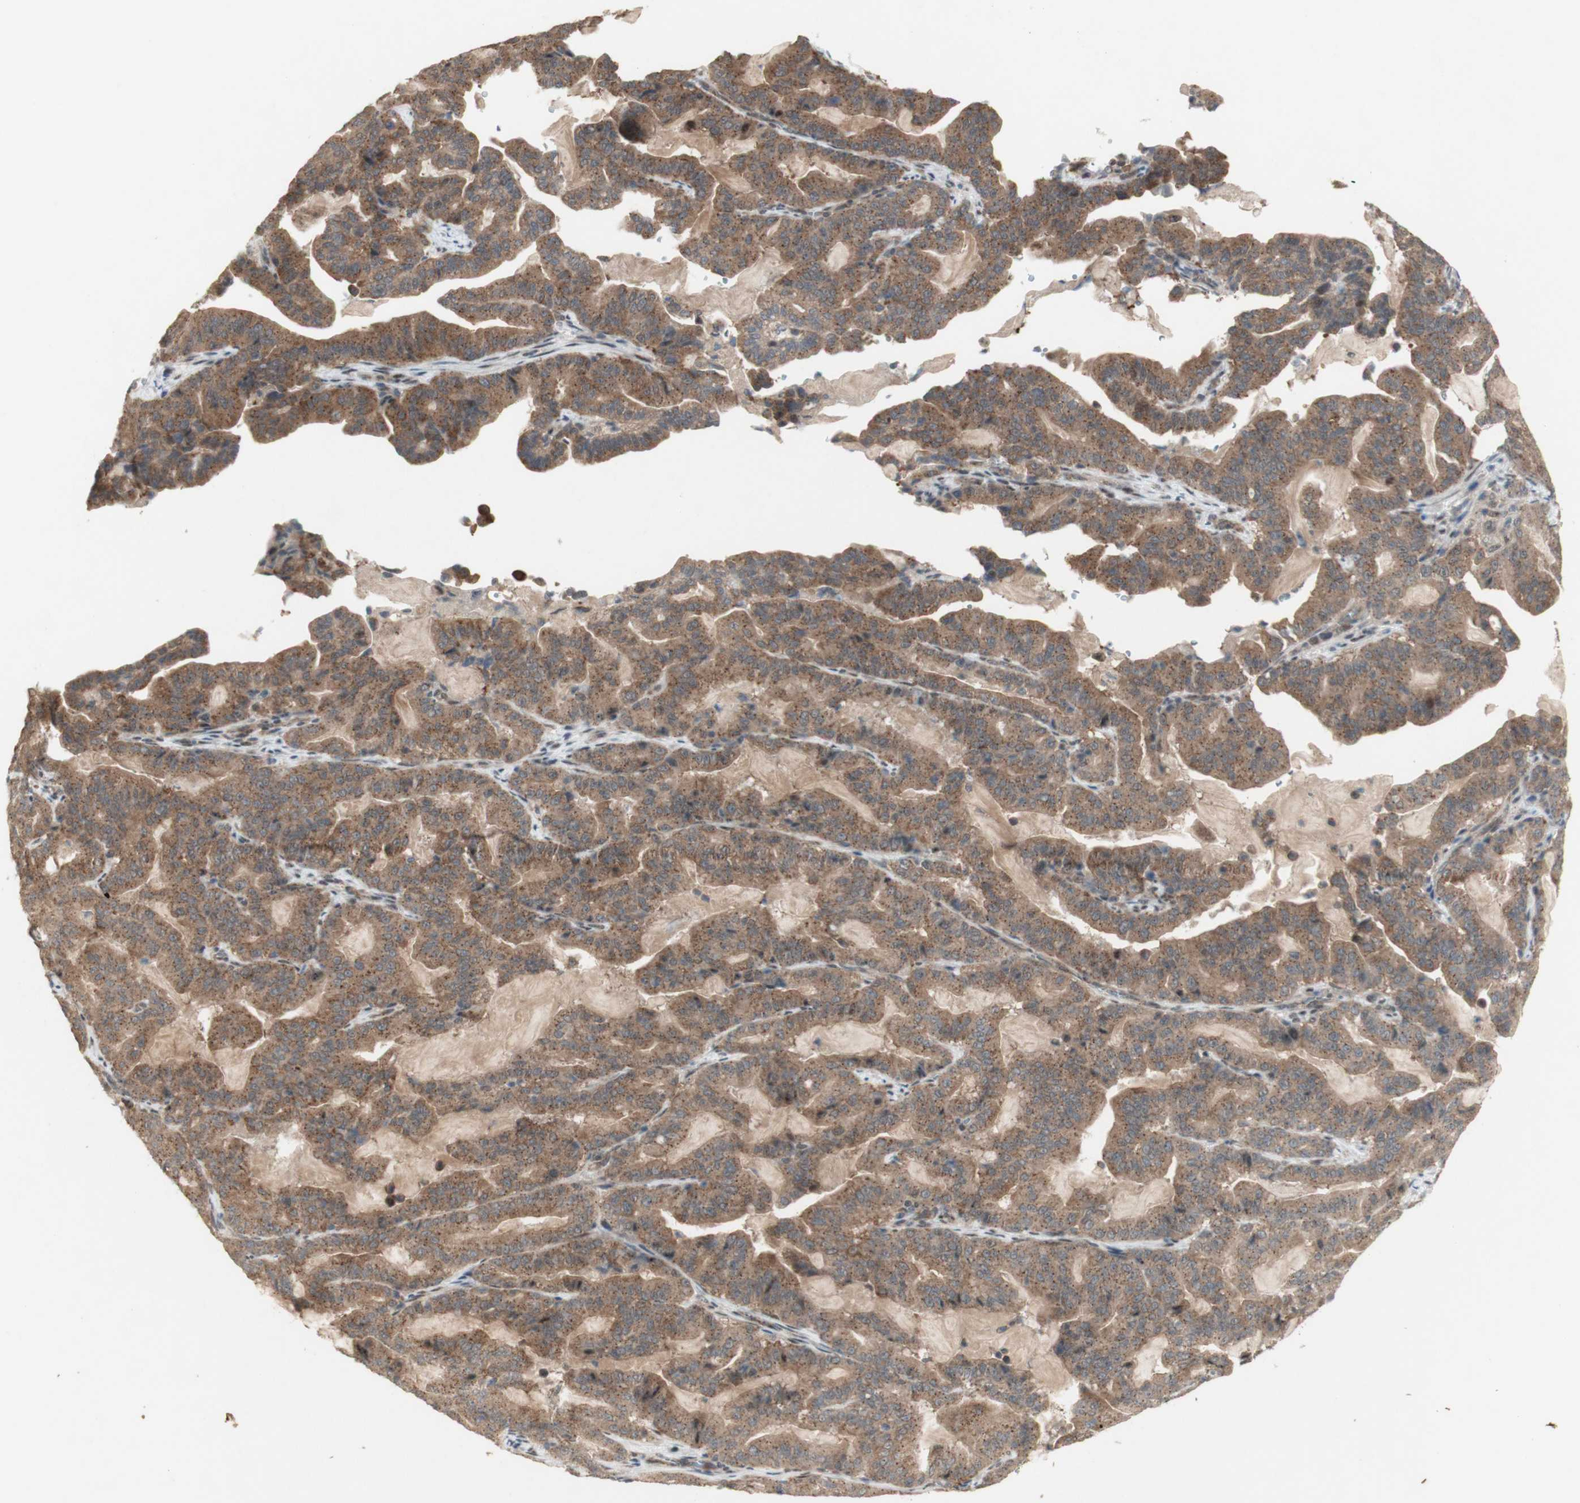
{"staining": {"intensity": "moderate", "quantity": ">75%", "location": "cytoplasmic/membranous"}, "tissue": "pancreatic cancer", "cell_type": "Tumor cells", "image_type": "cancer", "snomed": [{"axis": "morphology", "description": "Adenocarcinoma, NOS"}, {"axis": "topography", "description": "Pancreas"}], "caption": "The micrograph displays immunohistochemical staining of pancreatic cancer (adenocarcinoma). There is moderate cytoplasmic/membranous positivity is identified in approximately >75% of tumor cells.", "gene": "CYLD", "patient": {"sex": "male", "age": 63}}